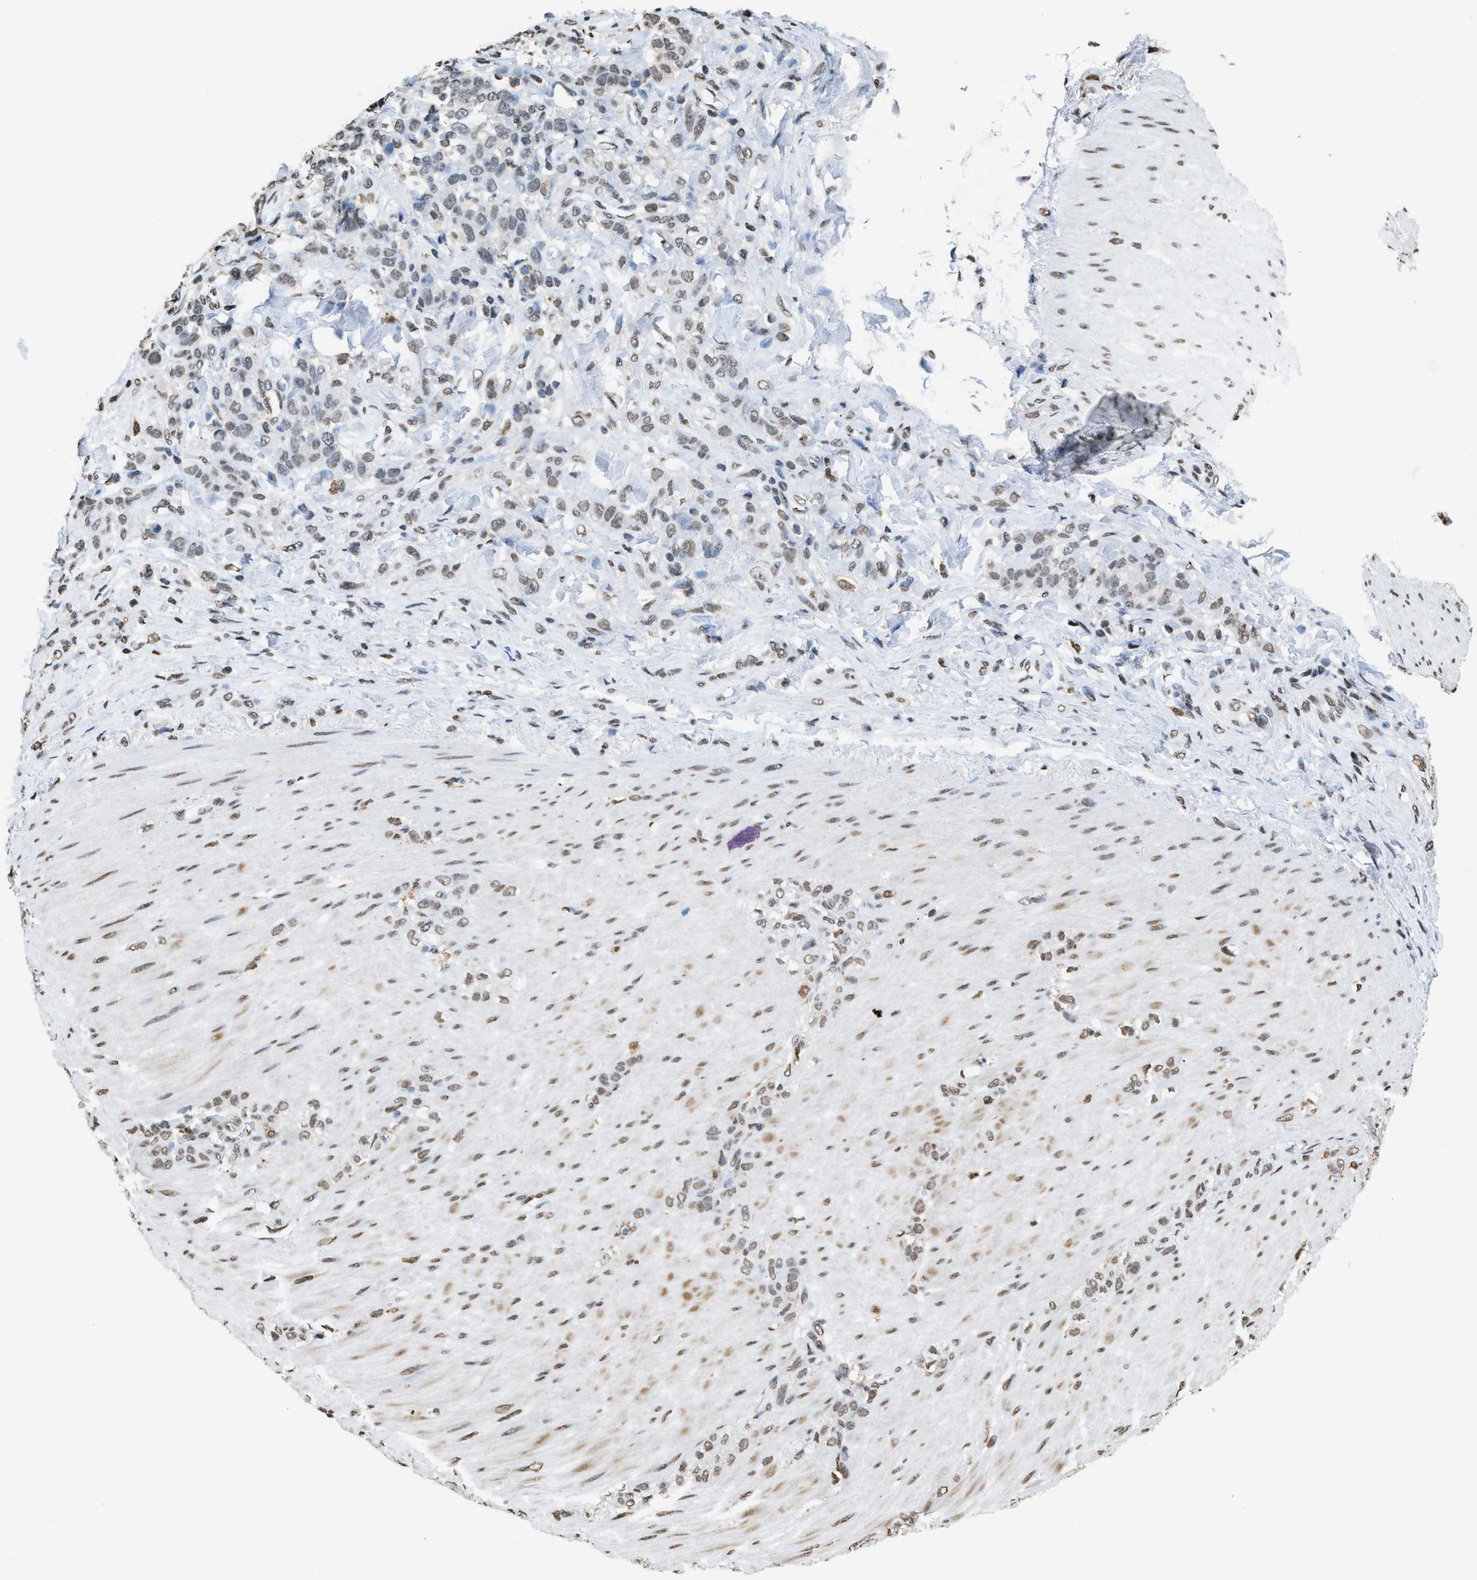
{"staining": {"intensity": "weak", "quantity": "<25%", "location": "nuclear"}, "tissue": "stomach cancer", "cell_type": "Tumor cells", "image_type": "cancer", "snomed": [{"axis": "morphology", "description": "Normal tissue, NOS"}, {"axis": "morphology", "description": "Adenocarcinoma, NOS"}, {"axis": "topography", "description": "Stomach"}], "caption": "An immunohistochemistry (IHC) histopathology image of stomach cancer (adenocarcinoma) is shown. There is no staining in tumor cells of stomach cancer (adenocarcinoma).", "gene": "NUP88", "patient": {"sex": "male", "age": 82}}